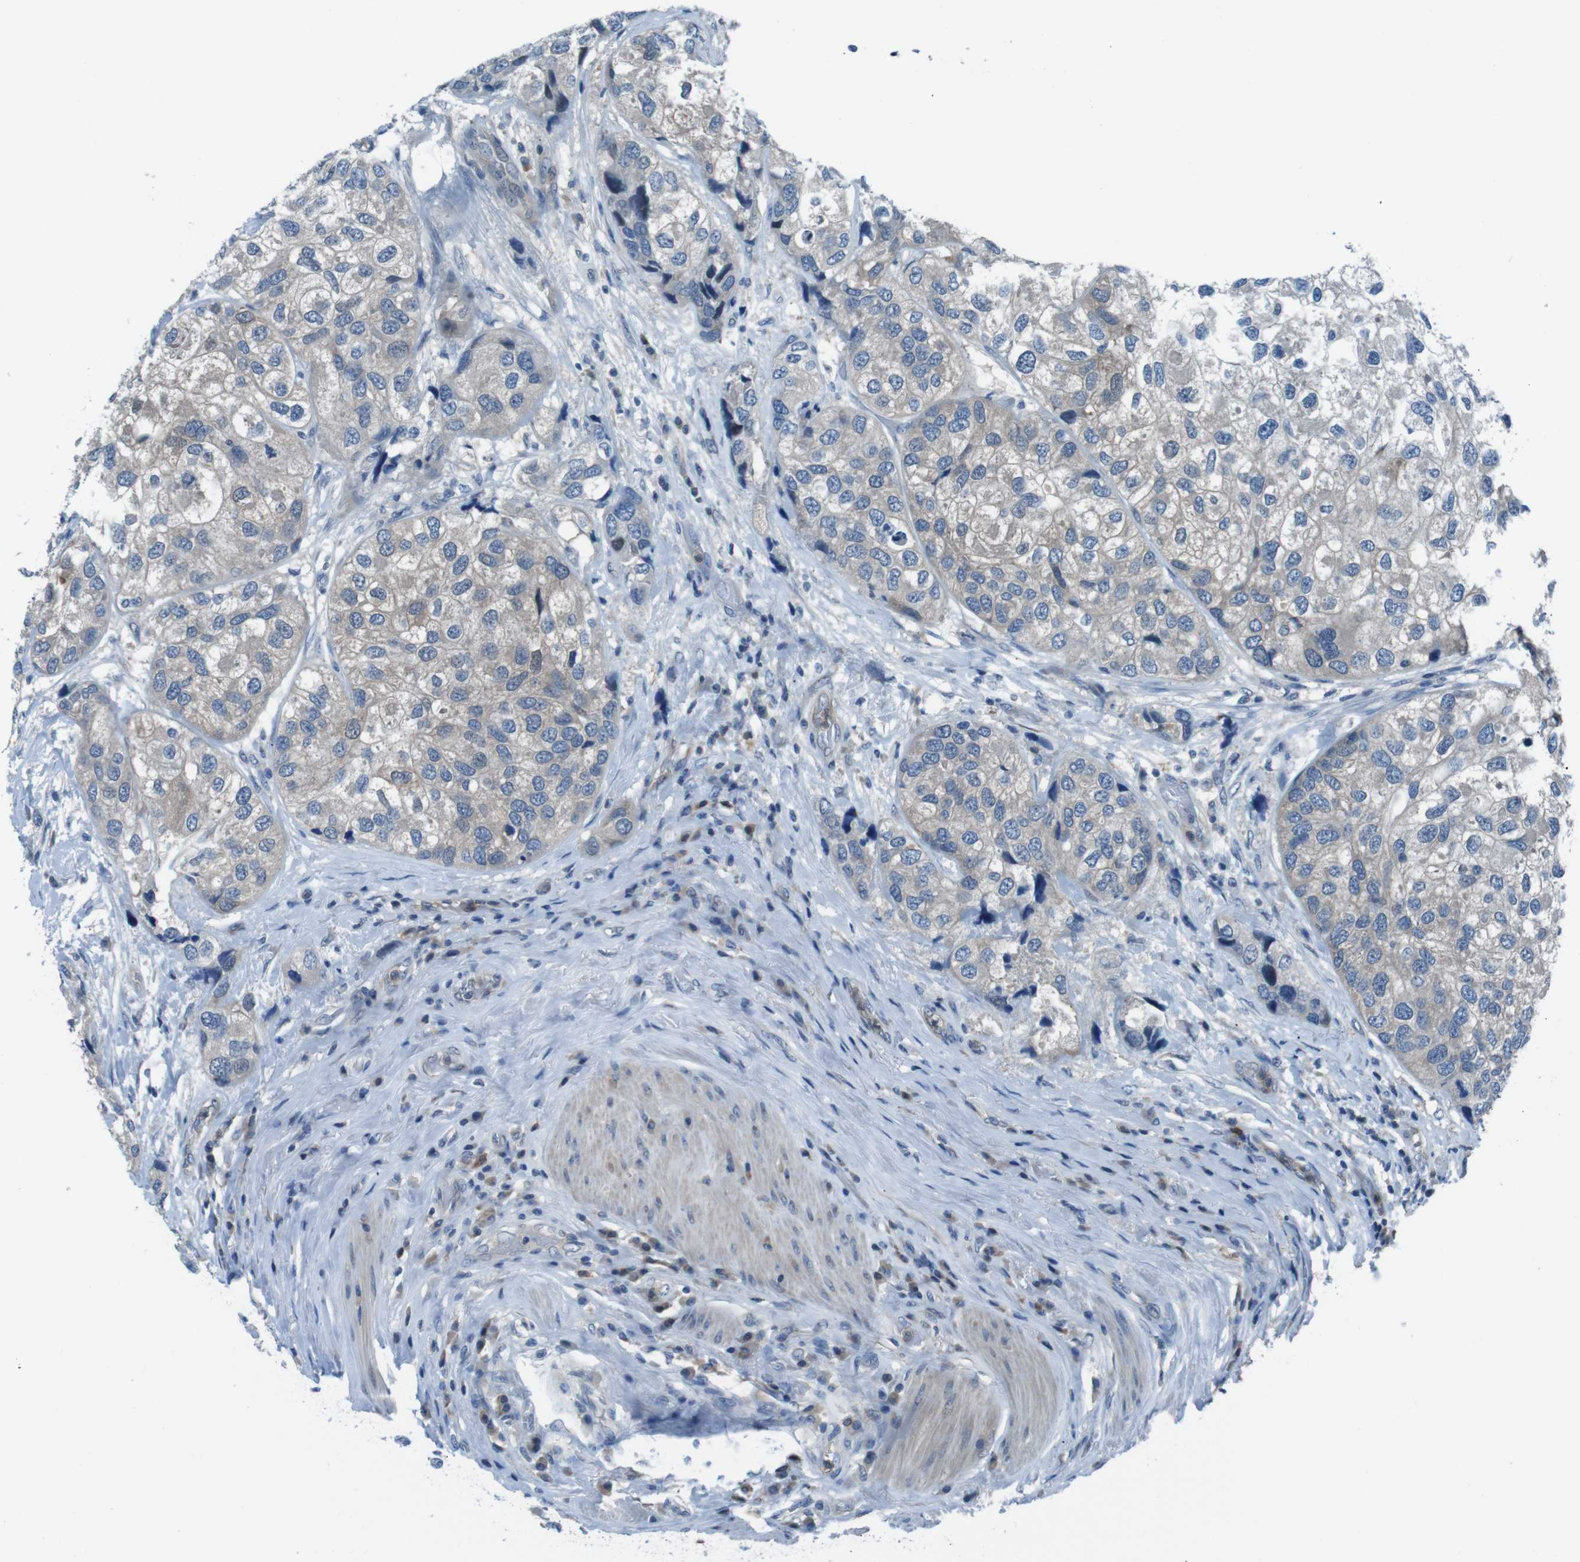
{"staining": {"intensity": "weak", "quantity": "<25%", "location": "cytoplasmic/membranous"}, "tissue": "urothelial cancer", "cell_type": "Tumor cells", "image_type": "cancer", "snomed": [{"axis": "morphology", "description": "Urothelial carcinoma, High grade"}, {"axis": "topography", "description": "Urinary bladder"}], "caption": "The immunohistochemistry (IHC) photomicrograph has no significant staining in tumor cells of urothelial cancer tissue. (DAB (3,3'-diaminobenzidine) IHC, high magnification).", "gene": "NANOS2", "patient": {"sex": "female", "age": 64}}